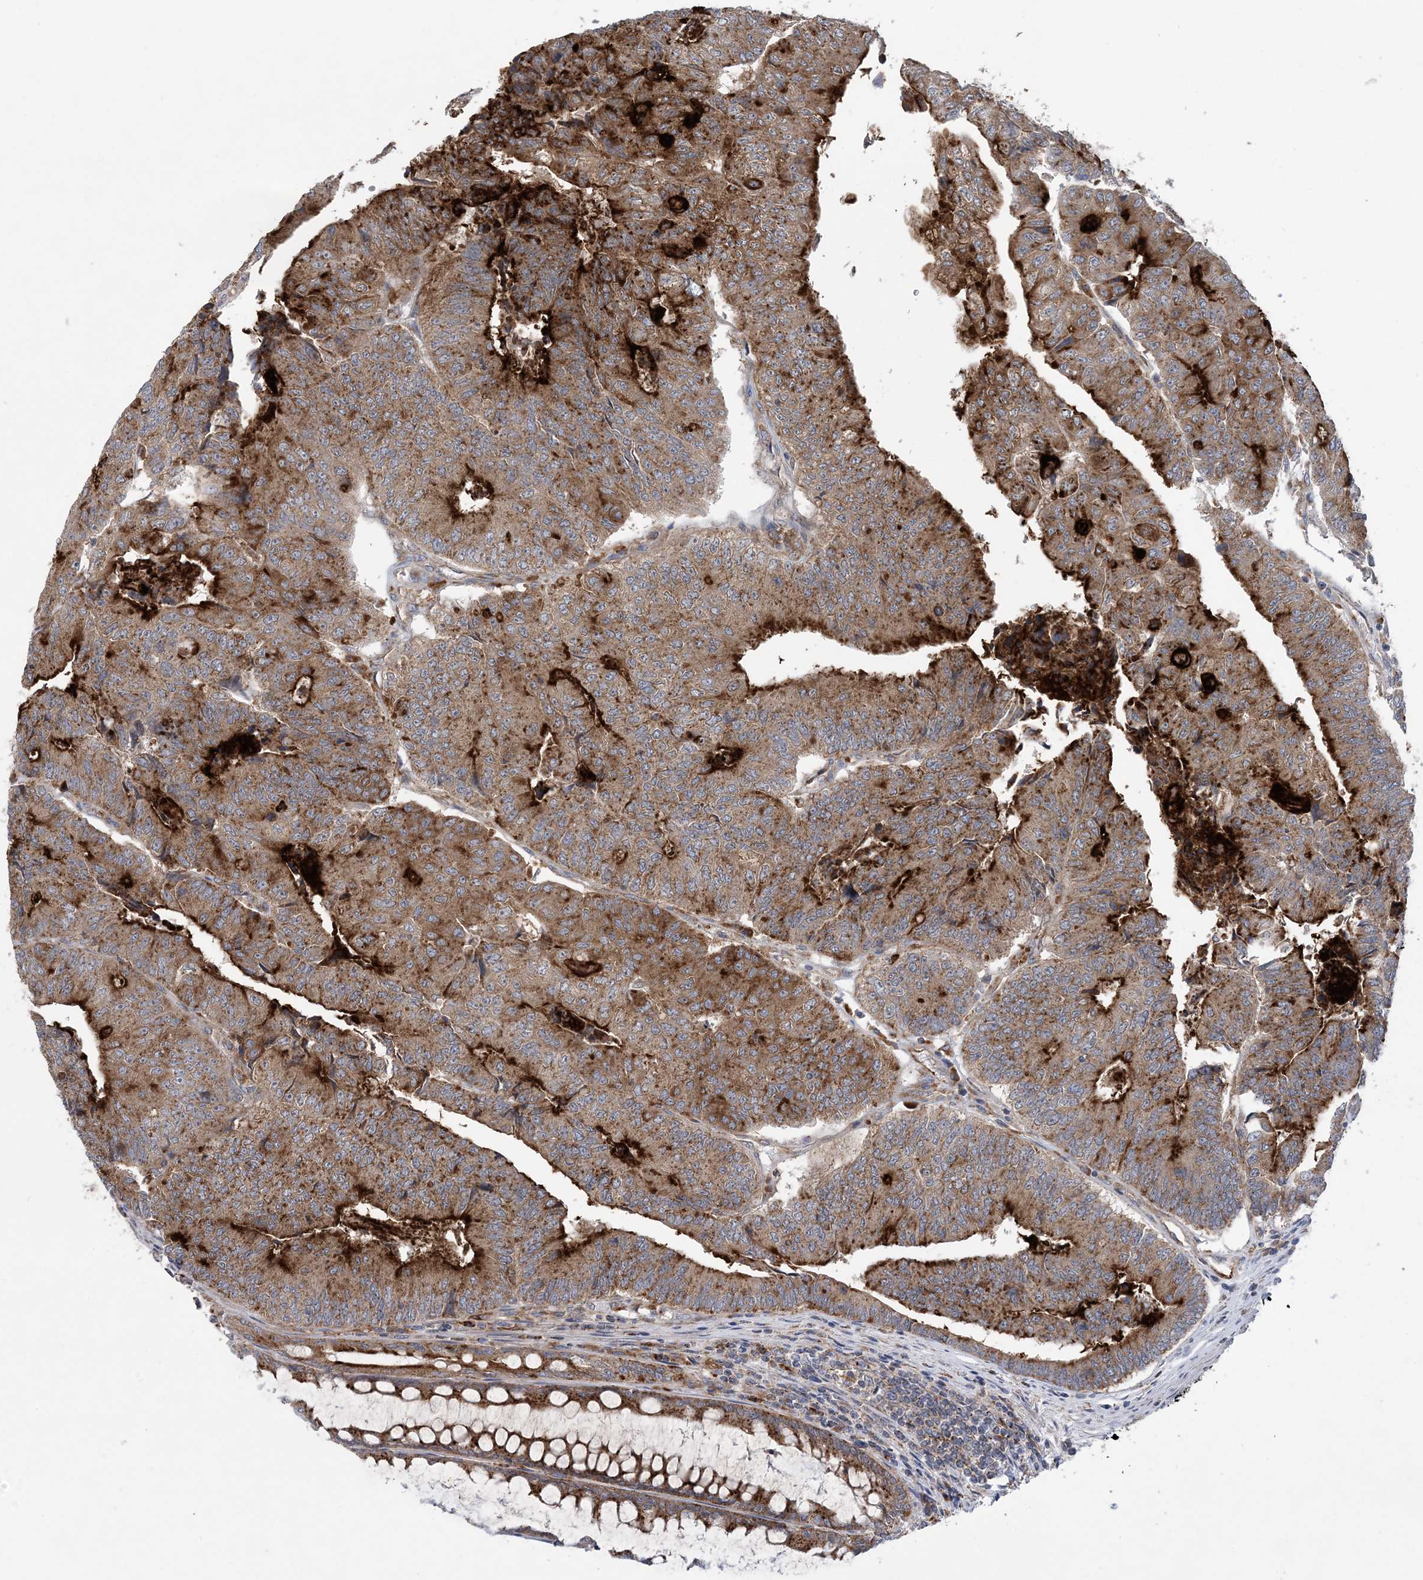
{"staining": {"intensity": "moderate", "quantity": ">75%", "location": "cytoplasmic/membranous"}, "tissue": "colorectal cancer", "cell_type": "Tumor cells", "image_type": "cancer", "snomed": [{"axis": "morphology", "description": "Adenocarcinoma, NOS"}, {"axis": "topography", "description": "Colon"}], "caption": "A medium amount of moderate cytoplasmic/membranous expression is seen in about >75% of tumor cells in colorectal cancer (adenocarcinoma) tissue.", "gene": "PTTG1IP", "patient": {"sex": "female", "age": 67}}